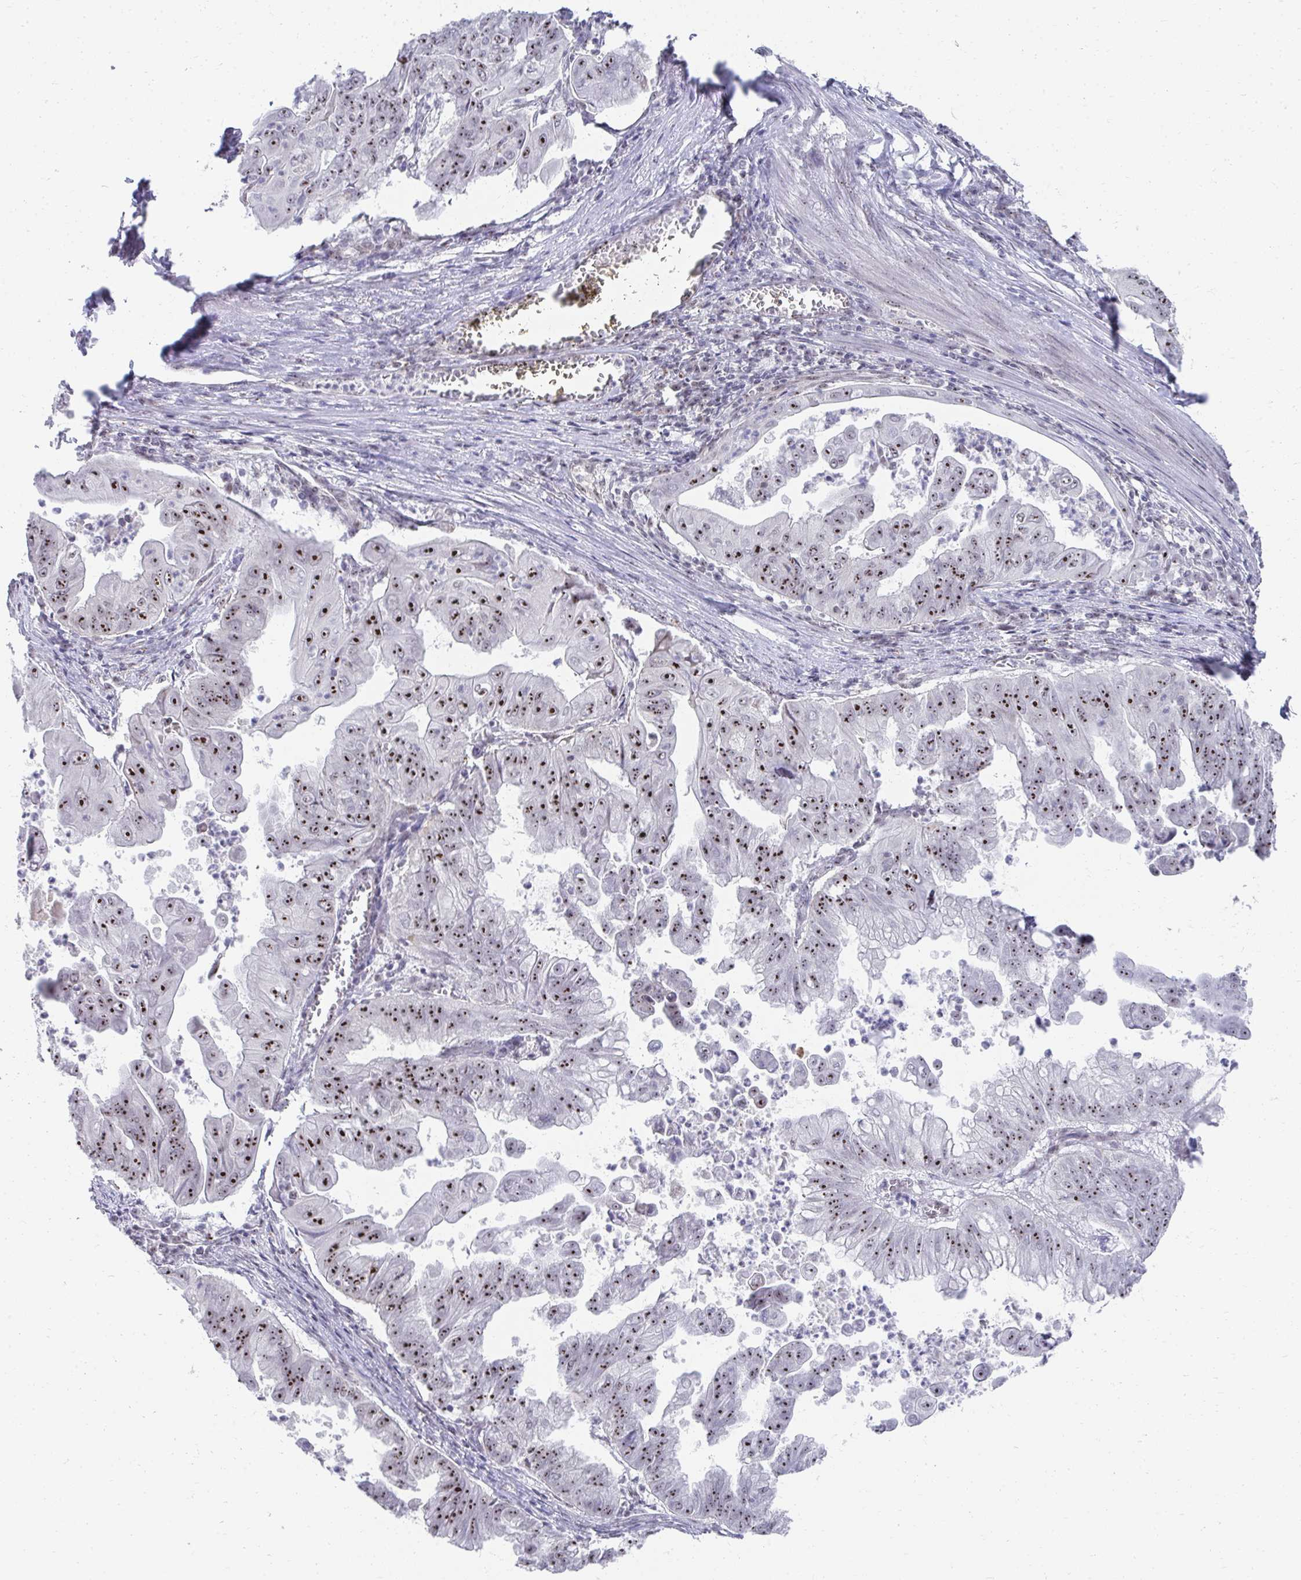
{"staining": {"intensity": "strong", "quantity": "25%-75%", "location": "nuclear"}, "tissue": "stomach cancer", "cell_type": "Tumor cells", "image_type": "cancer", "snomed": [{"axis": "morphology", "description": "Adenocarcinoma, NOS"}, {"axis": "topography", "description": "Stomach, upper"}], "caption": "Strong nuclear expression for a protein is present in about 25%-75% of tumor cells of stomach cancer using IHC.", "gene": "HIRA", "patient": {"sex": "male", "age": 80}}